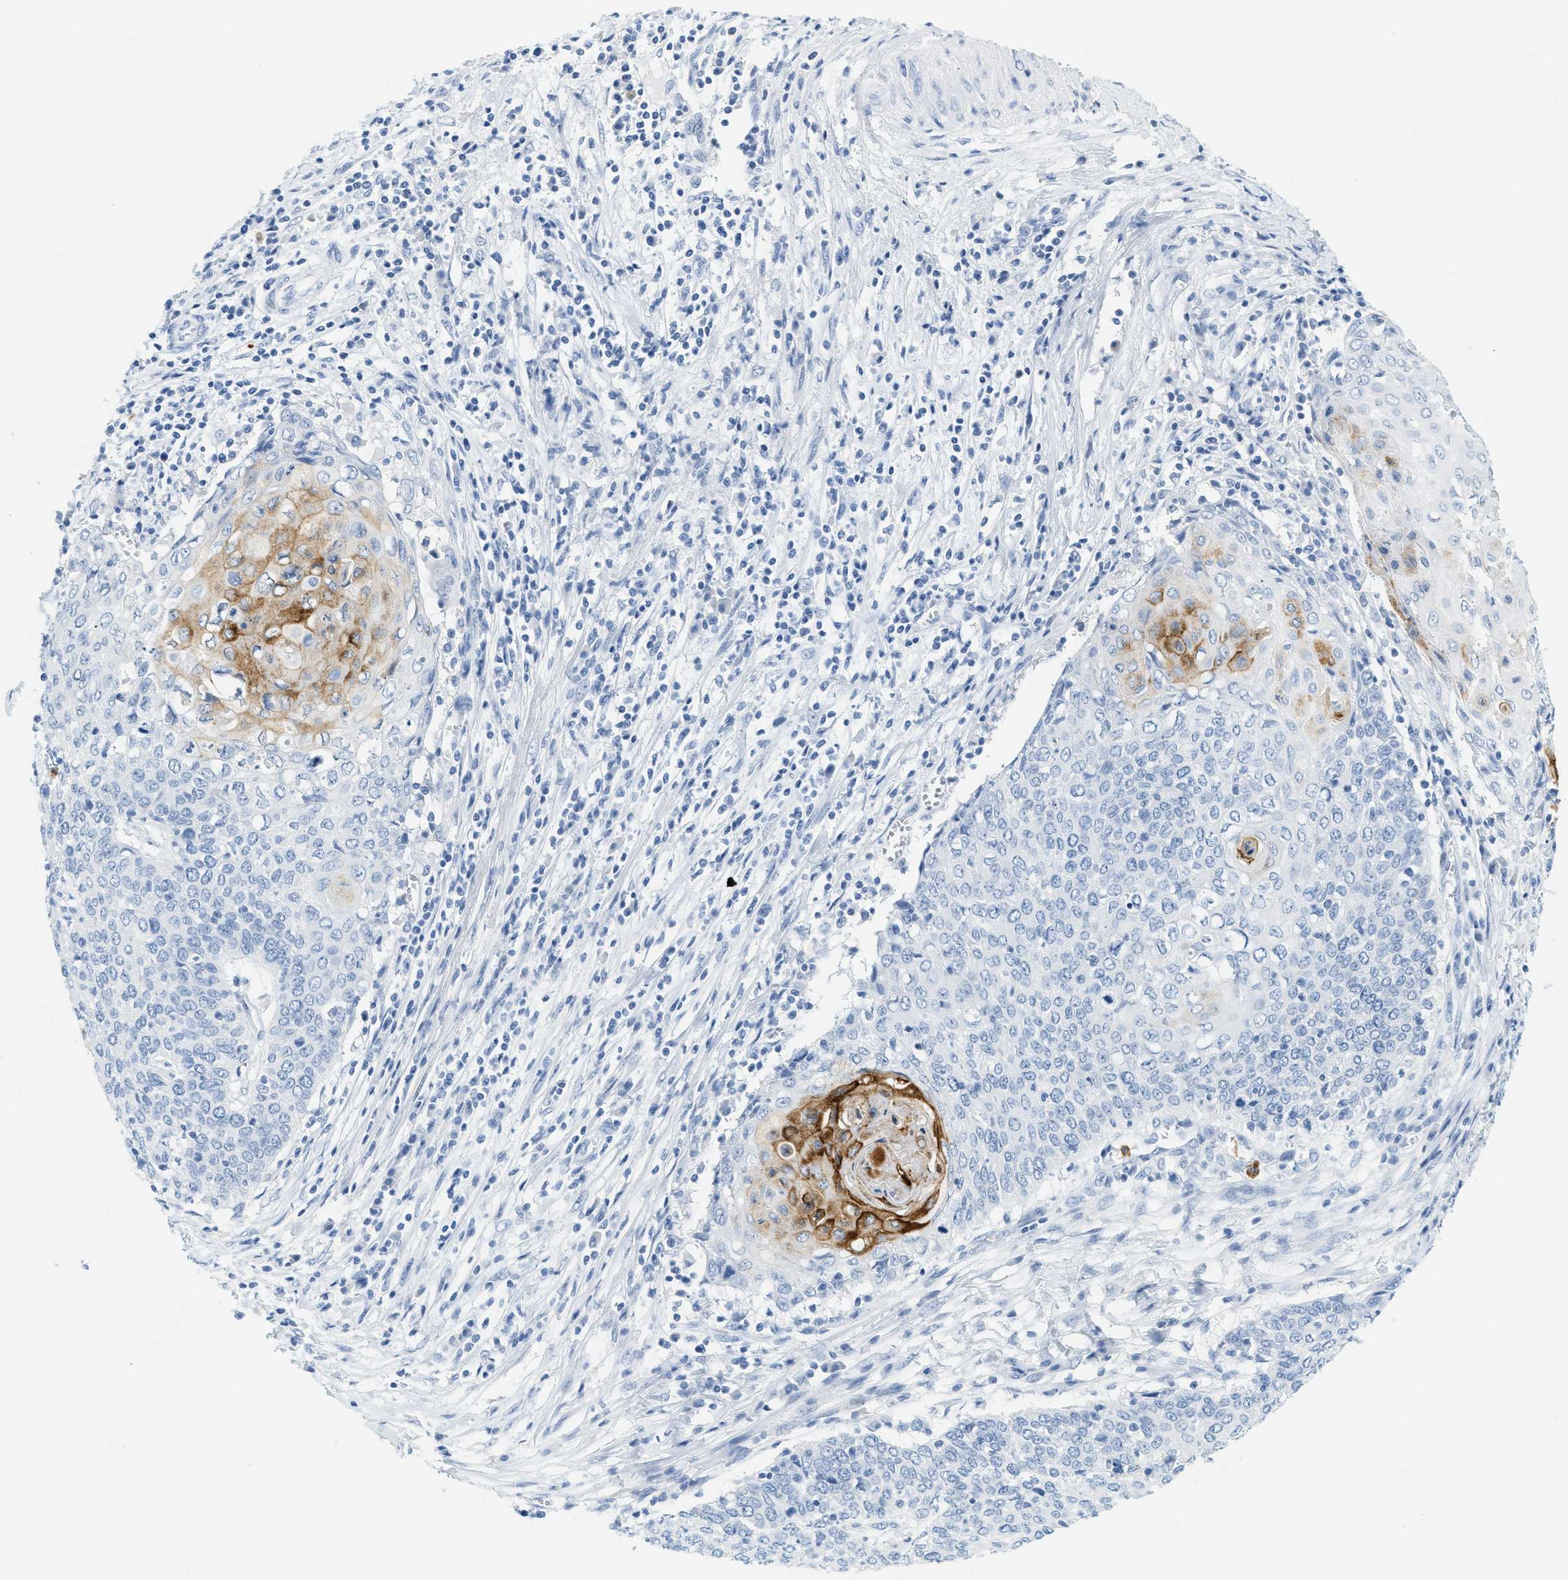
{"staining": {"intensity": "moderate", "quantity": "<25%", "location": "cytoplasmic/membranous"}, "tissue": "cervical cancer", "cell_type": "Tumor cells", "image_type": "cancer", "snomed": [{"axis": "morphology", "description": "Squamous cell carcinoma, NOS"}, {"axis": "topography", "description": "Cervix"}], "caption": "Approximately <25% of tumor cells in human cervical squamous cell carcinoma display moderate cytoplasmic/membranous protein expression as visualized by brown immunohistochemical staining.", "gene": "LCN2", "patient": {"sex": "female", "age": 39}}